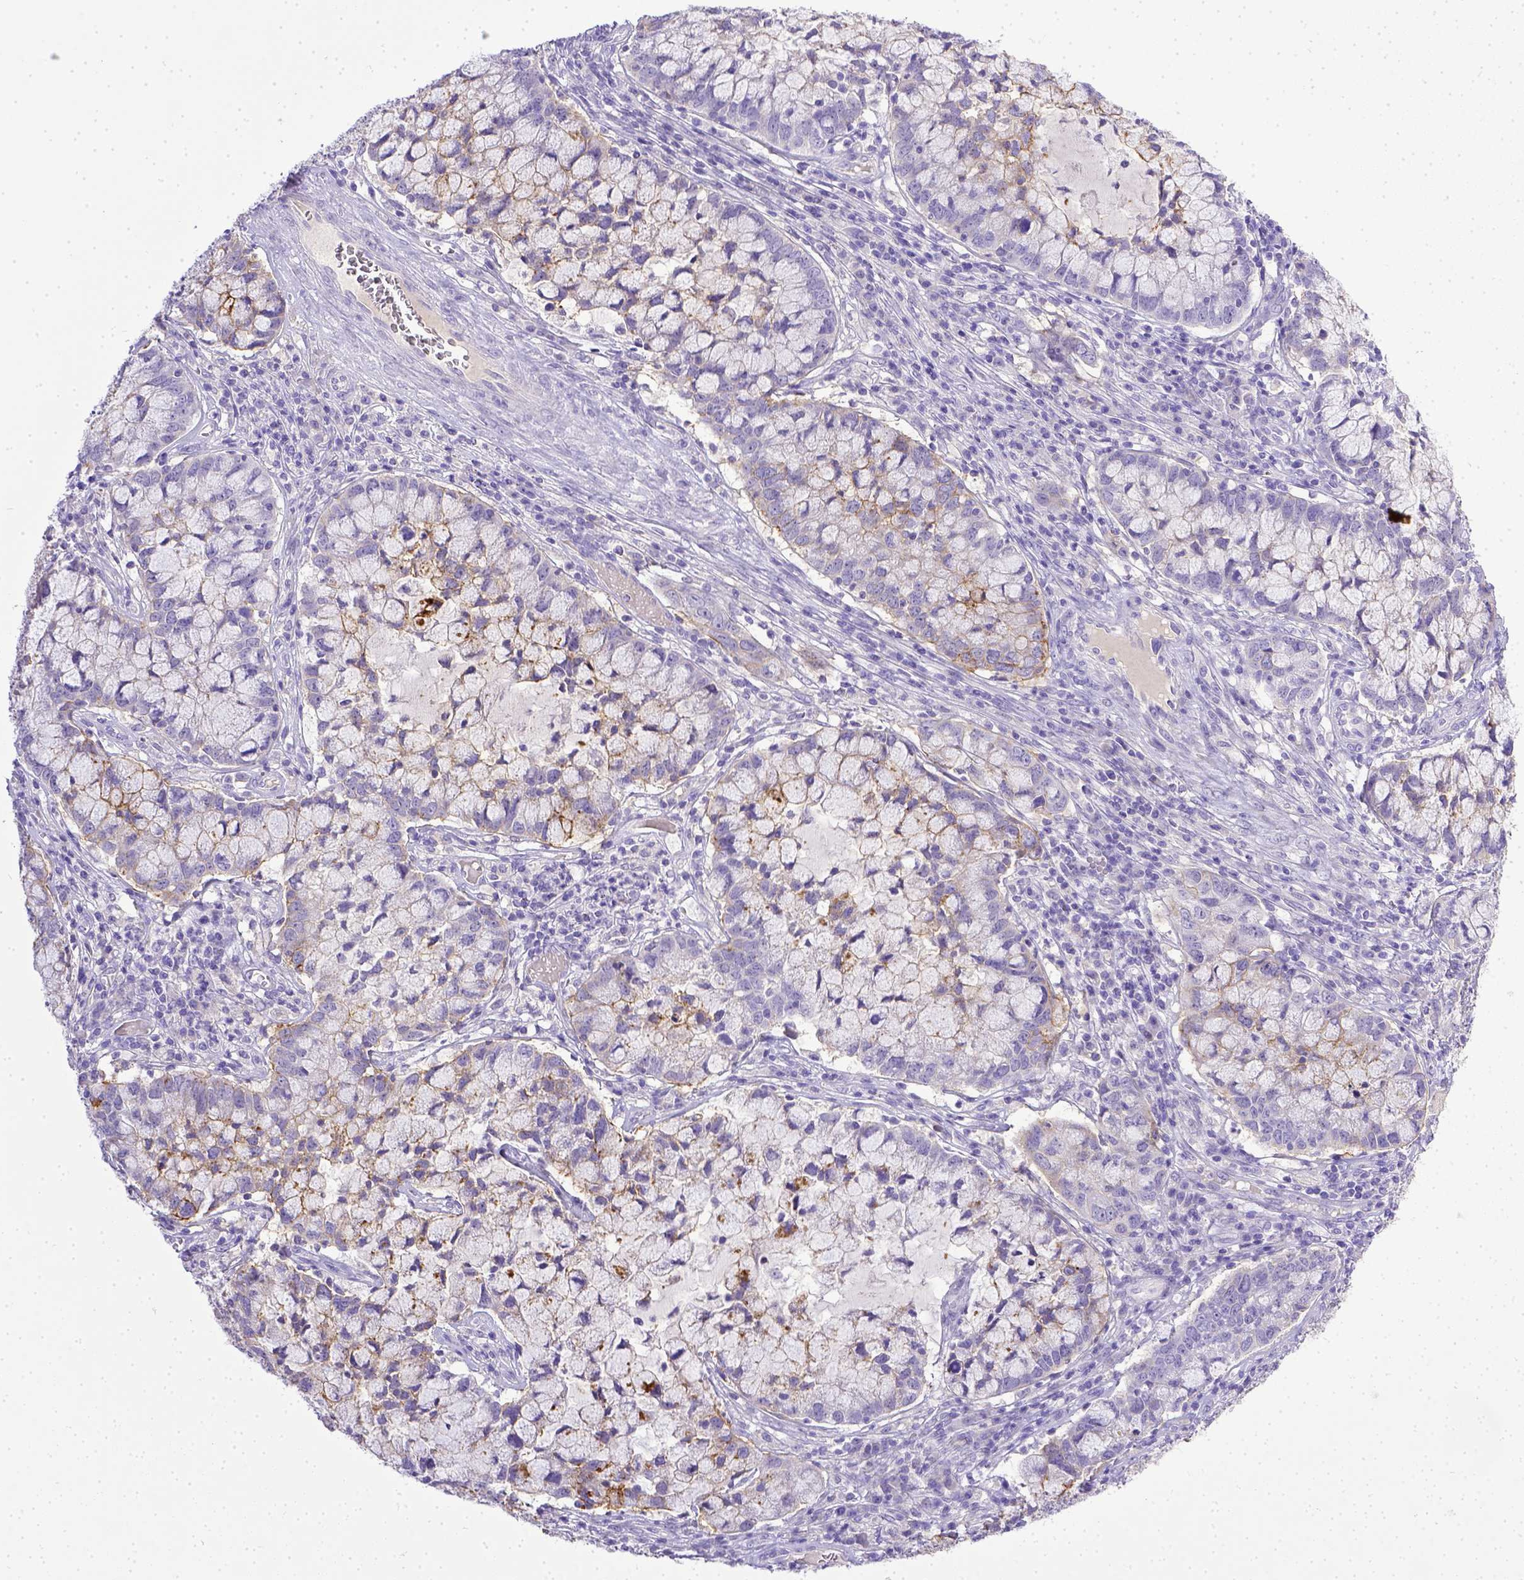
{"staining": {"intensity": "moderate", "quantity": "<25%", "location": "cytoplasmic/membranous"}, "tissue": "cervical cancer", "cell_type": "Tumor cells", "image_type": "cancer", "snomed": [{"axis": "morphology", "description": "Adenocarcinoma, NOS"}, {"axis": "topography", "description": "Cervix"}], "caption": "A brown stain labels moderate cytoplasmic/membranous positivity of a protein in human adenocarcinoma (cervical) tumor cells. Using DAB (brown) and hematoxylin (blue) stains, captured at high magnification using brightfield microscopy.", "gene": "BTN1A1", "patient": {"sex": "female", "age": 40}}